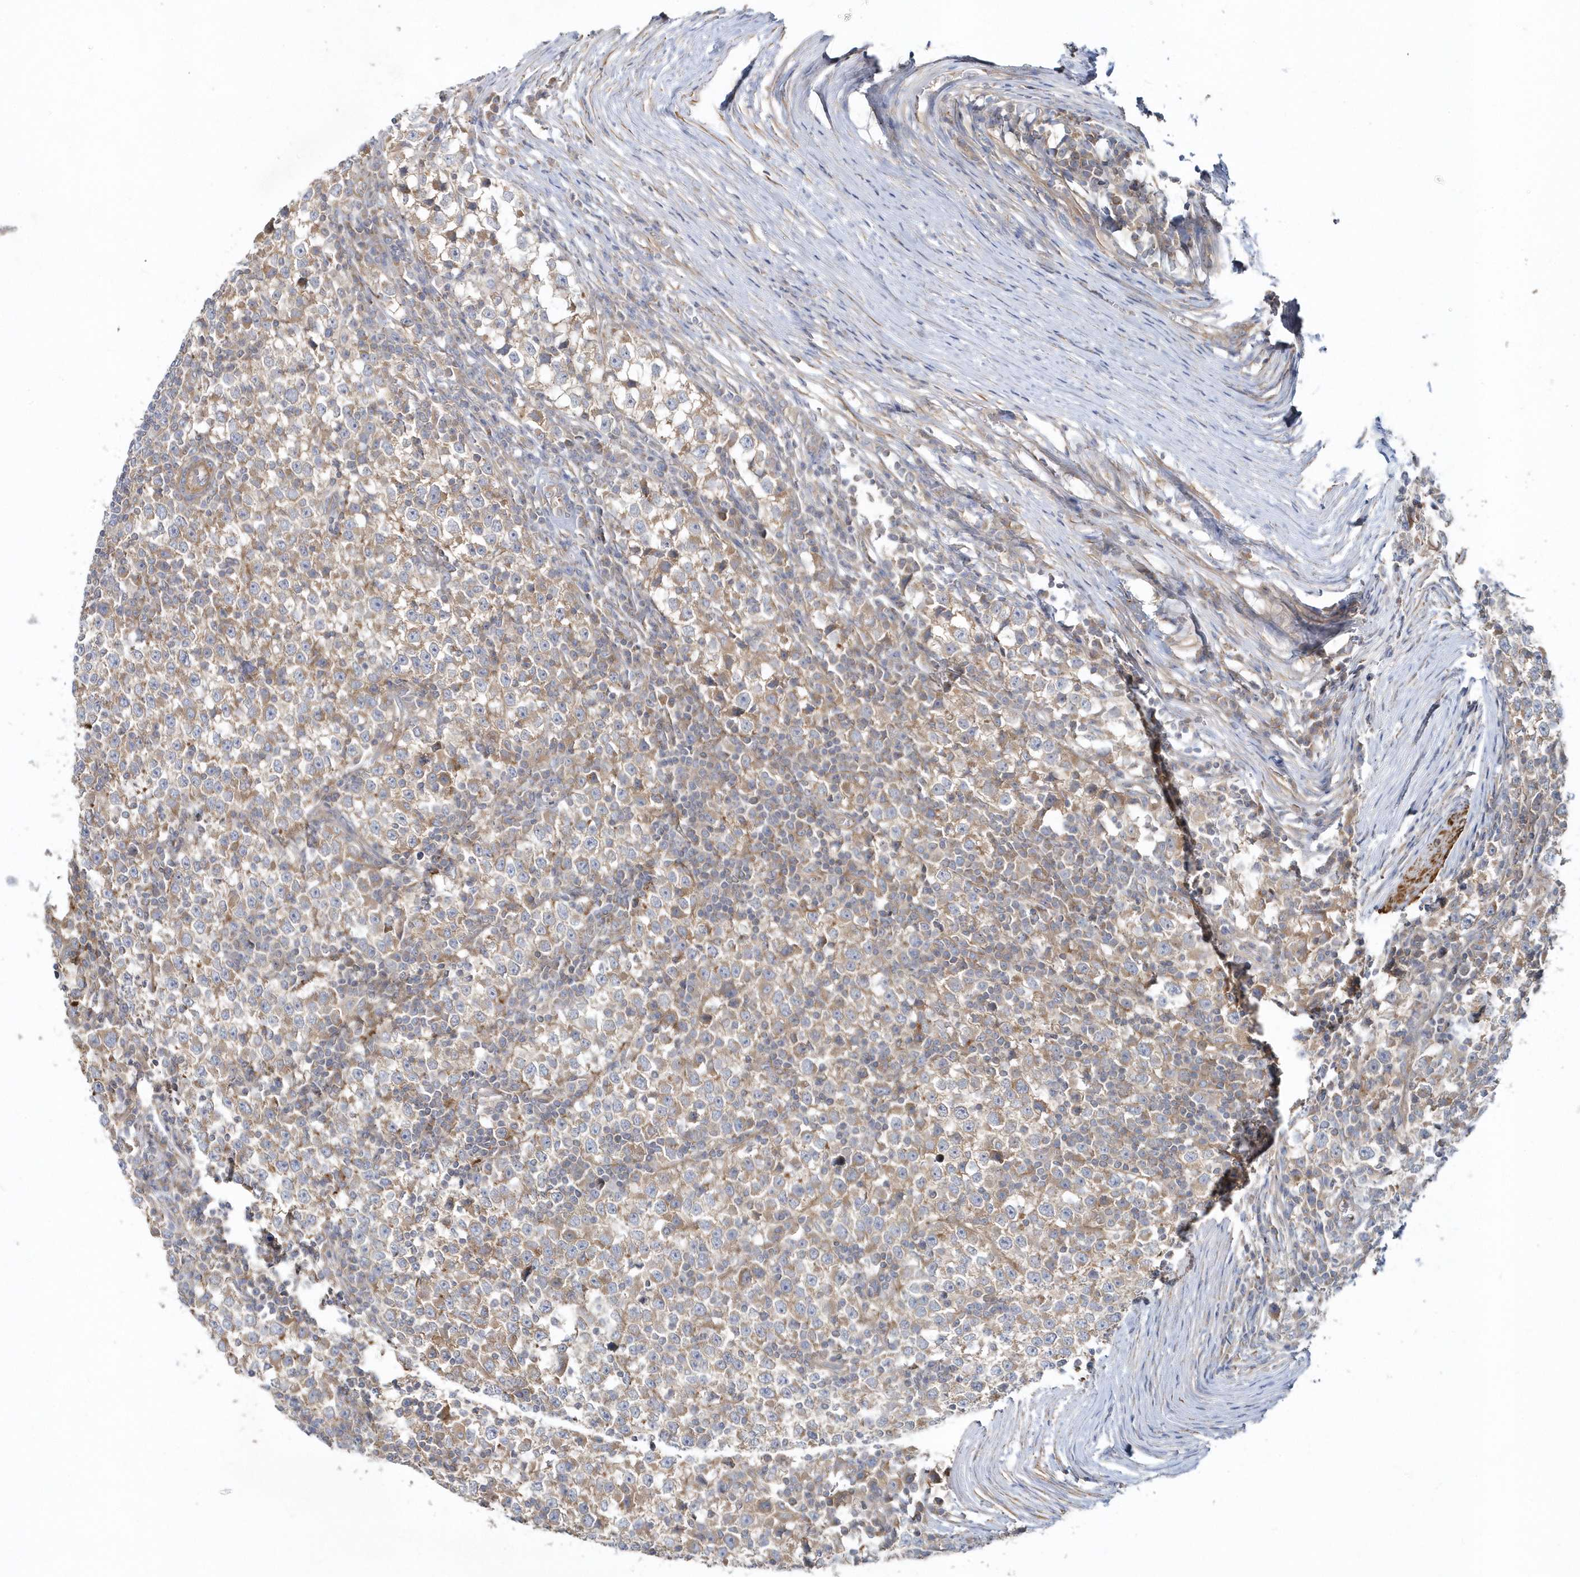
{"staining": {"intensity": "weak", "quantity": "25%-75%", "location": "cytoplasmic/membranous"}, "tissue": "testis cancer", "cell_type": "Tumor cells", "image_type": "cancer", "snomed": [{"axis": "morphology", "description": "Seminoma, NOS"}, {"axis": "topography", "description": "Testis"}], "caption": "DAB immunohistochemical staining of testis cancer (seminoma) displays weak cytoplasmic/membranous protein expression in about 25%-75% of tumor cells.", "gene": "LEXM", "patient": {"sex": "male", "age": 65}}